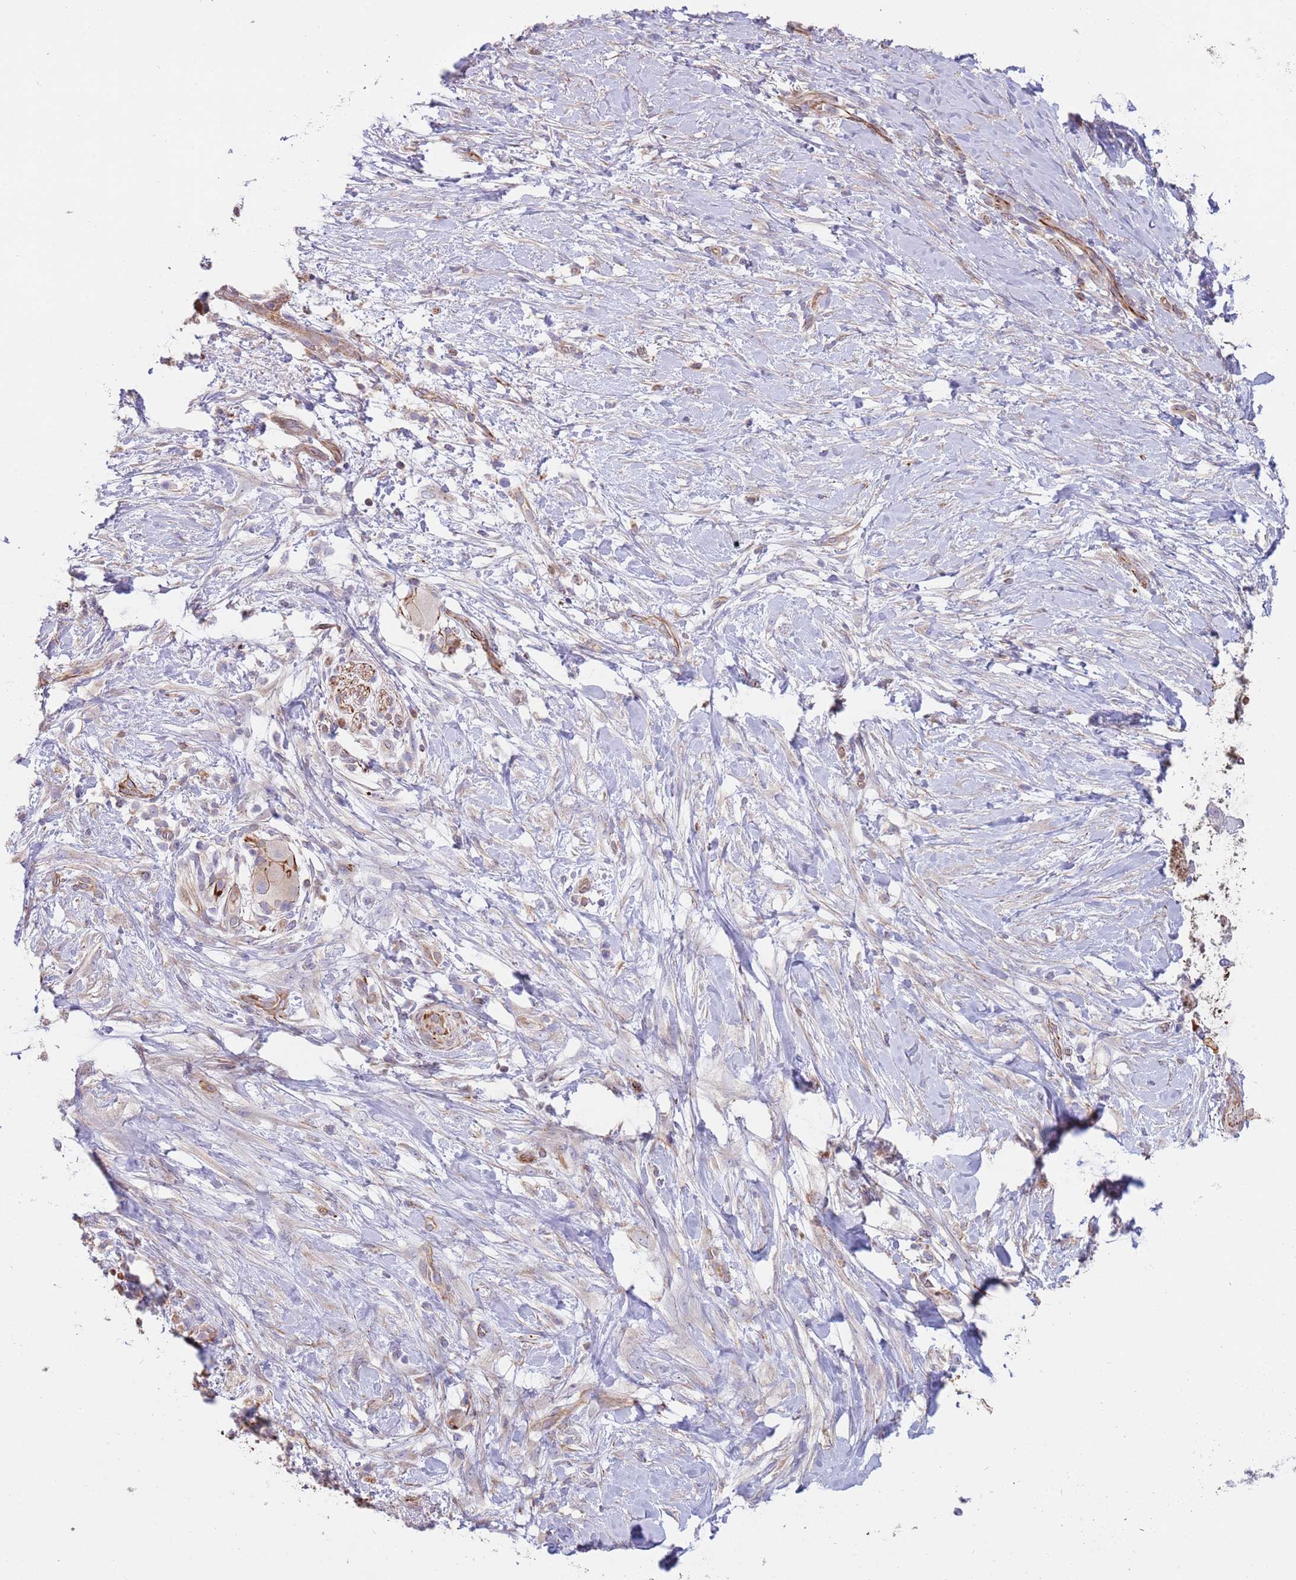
{"staining": {"intensity": "moderate", "quantity": "25%-75%", "location": "cytoplasmic/membranous"}, "tissue": "pancreatic cancer", "cell_type": "Tumor cells", "image_type": "cancer", "snomed": [{"axis": "morphology", "description": "Adenocarcinoma, NOS"}, {"axis": "topography", "description": "Pancreas"}], "caption": "A high-resolution histopathology image shows IHC staining of pancreatic cancer (adenocarcinoma), which reveals moderate cytoplasmic/membranous expression in about 25%-75% of tumor cells.", "gene": "MOGAT1", "patient": {"sex": "female", "age": 72}}